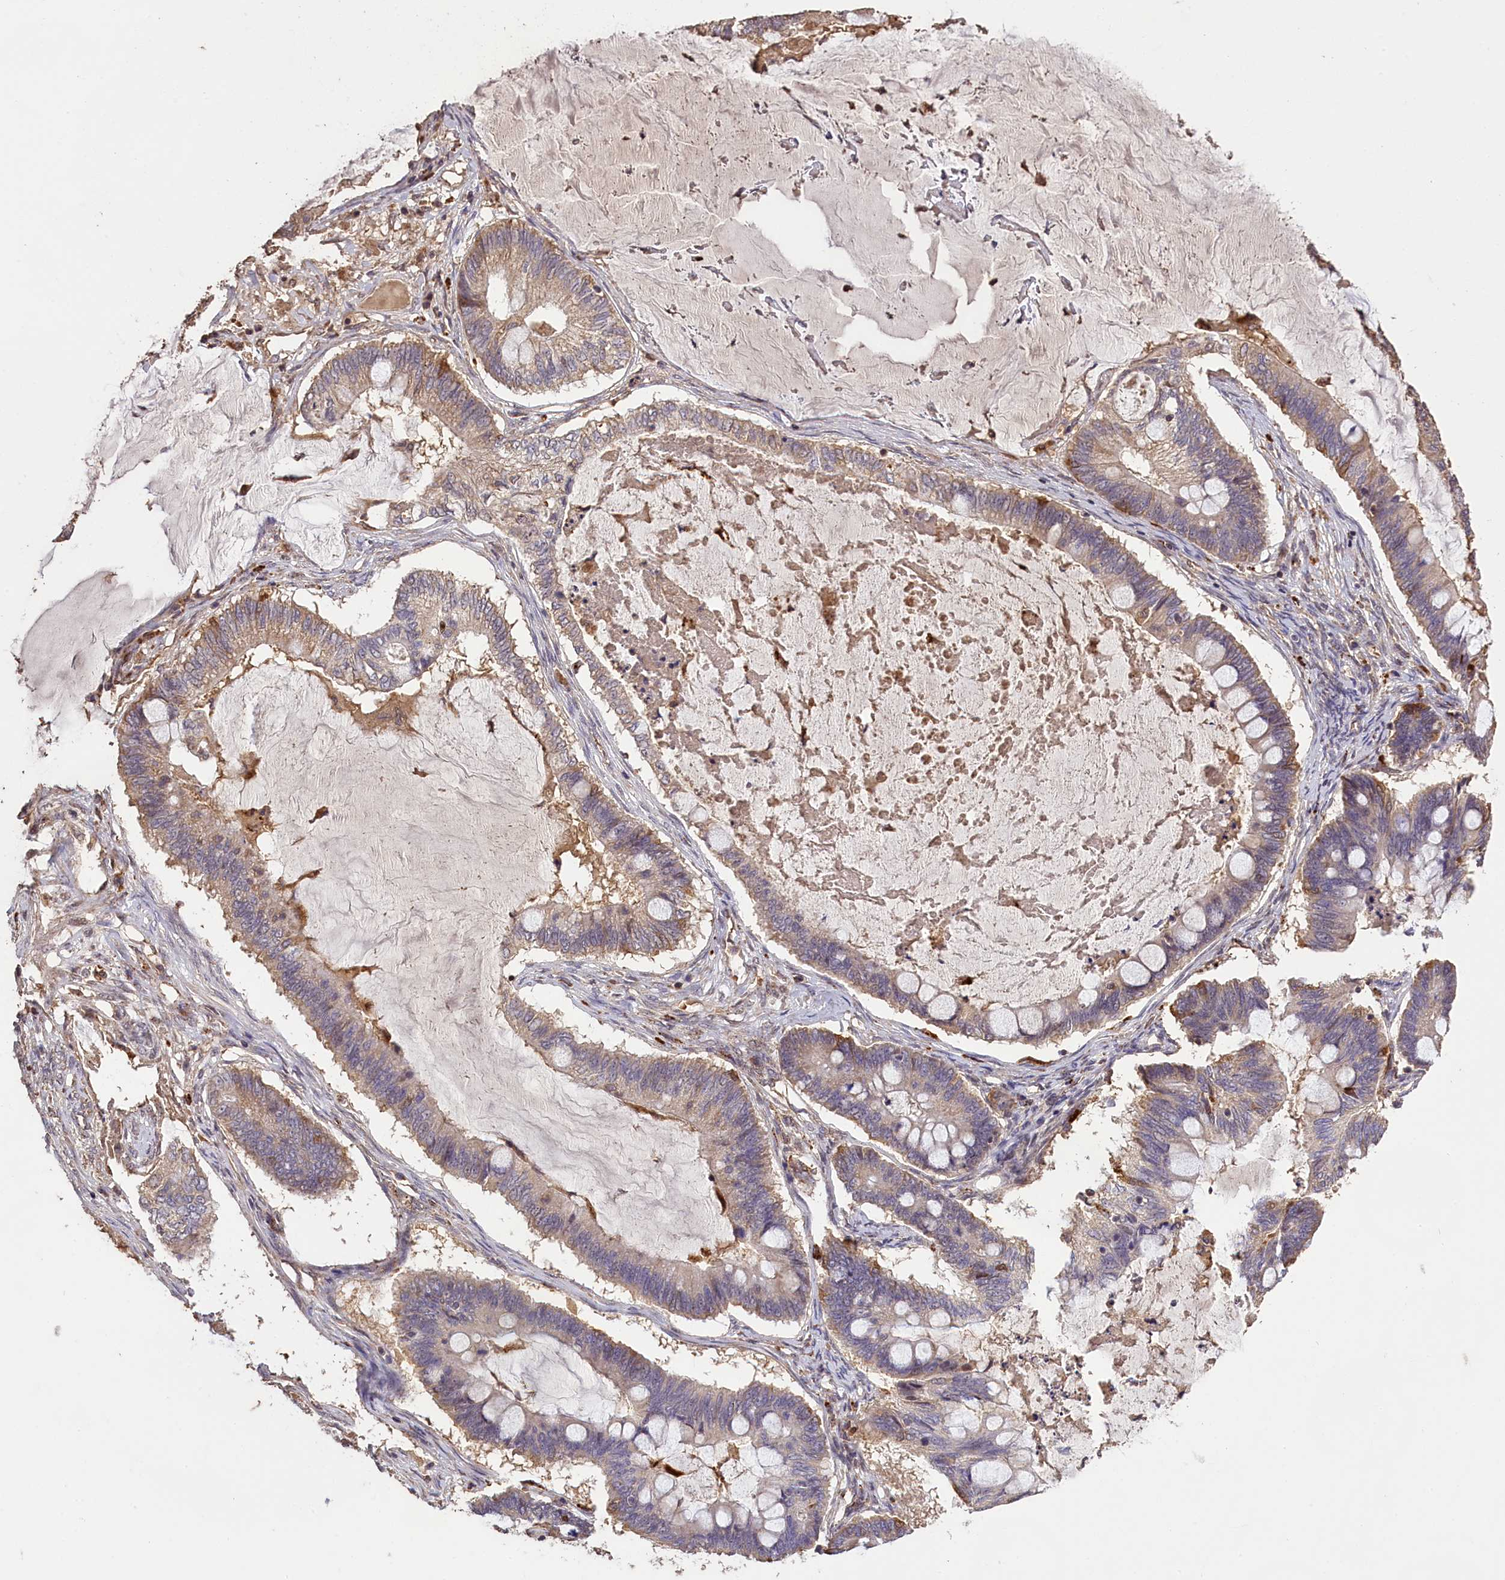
{"staining": {"intensity": "weak", "quantity": "<25%", "location": "cytoplasmic/membranous"}, "tissue": "ovarian cancer", "cell_type": "Tumor cells", "image_type": "cancer", "snomed": [{"axis": "morphology", "description": "Cystadenocarcinoma, mucinous, NOS"}, {"axis": "topography", "description": "Ovary"}], "caption": "Immunohistochemistry of human ovarian cancer demonstrates no staining in tumor cells.", "gene": "CLRN2", "patient": {"sex": "female", "age": 61}}